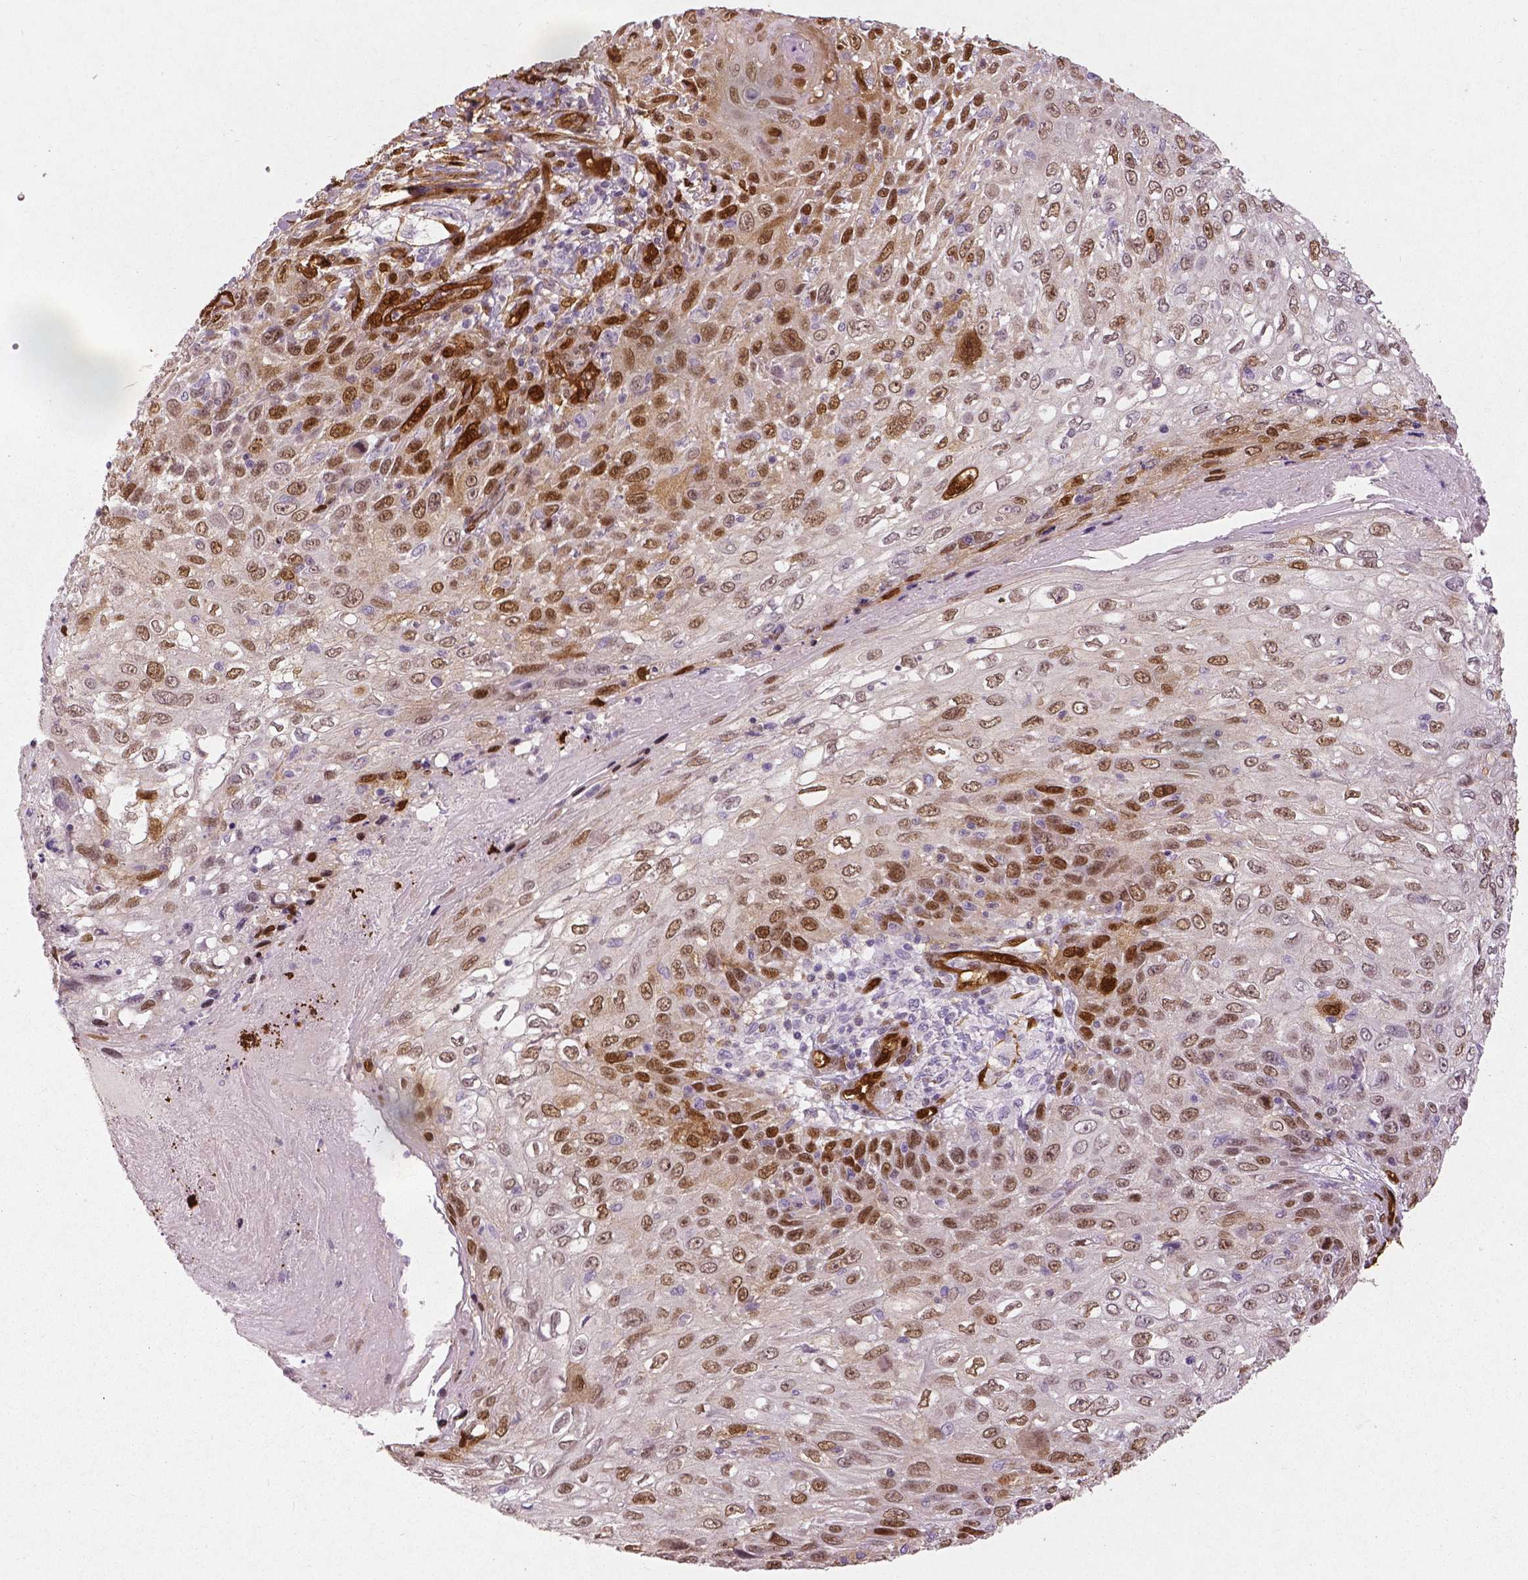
{"staining": {"intensity": "moderate", "quantity": ">75%", "location": "cytoplasmic/membranous,nuclear"}, "tissue": "skin cancer", "cell_type": "Tumor cells", "image_type": "cancer", "snomed": [{"axis": "morphology", "description": "Squamous cell carcinoma, NOS"}, {"axis": "topography", "description": "Skin"}], "caption": "Immunohistochemical staining of human skin cancer shows medium levels of moderate cytoplasmic/membranous and nuclear positivity in about >75% of tumor cells. (DAB (3,3'-diaminobenzidine) IHC, brown staining for protein, blue staining for nuclei).", "gene": "WWTR1", "patient": {"sex": "male", "age": 92}}